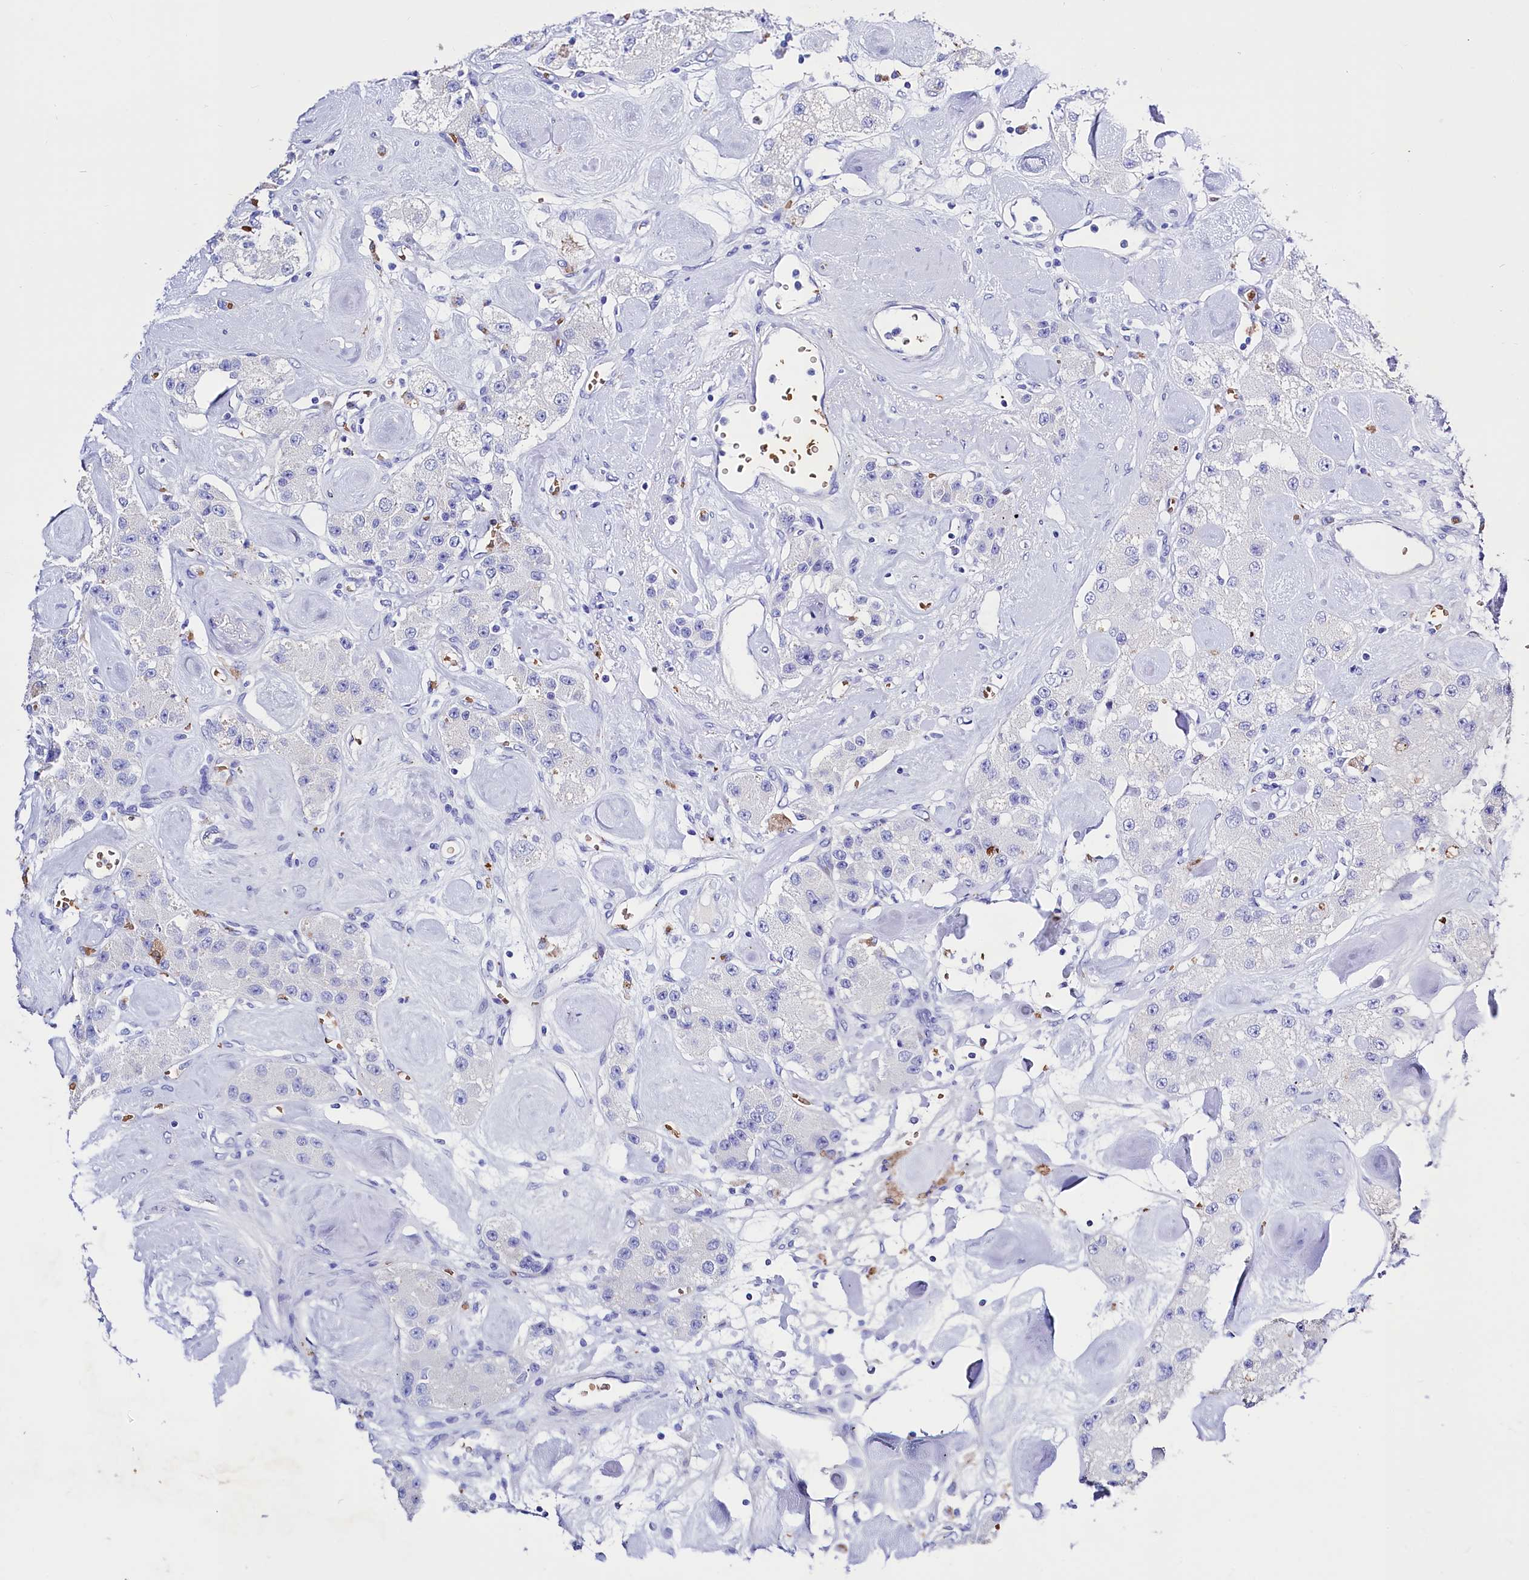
{"staining": {"intensity": "negative", "quantity": "none", "location": "none"}, "tissue": "carcinoid", "cell_type": "Tumor cells", "image_type": "cancer", "snomed": [{"axis": "morphology", "description": "Carcinoid, malignant, NOS"}, {"axis": "topography", "description": "Pancreas"}], "caption": "Tumor cells are negative for protein expression in human carcinoid.", "gene": "RPUSD3", "patient": {"sex": "male", "age": 41}}